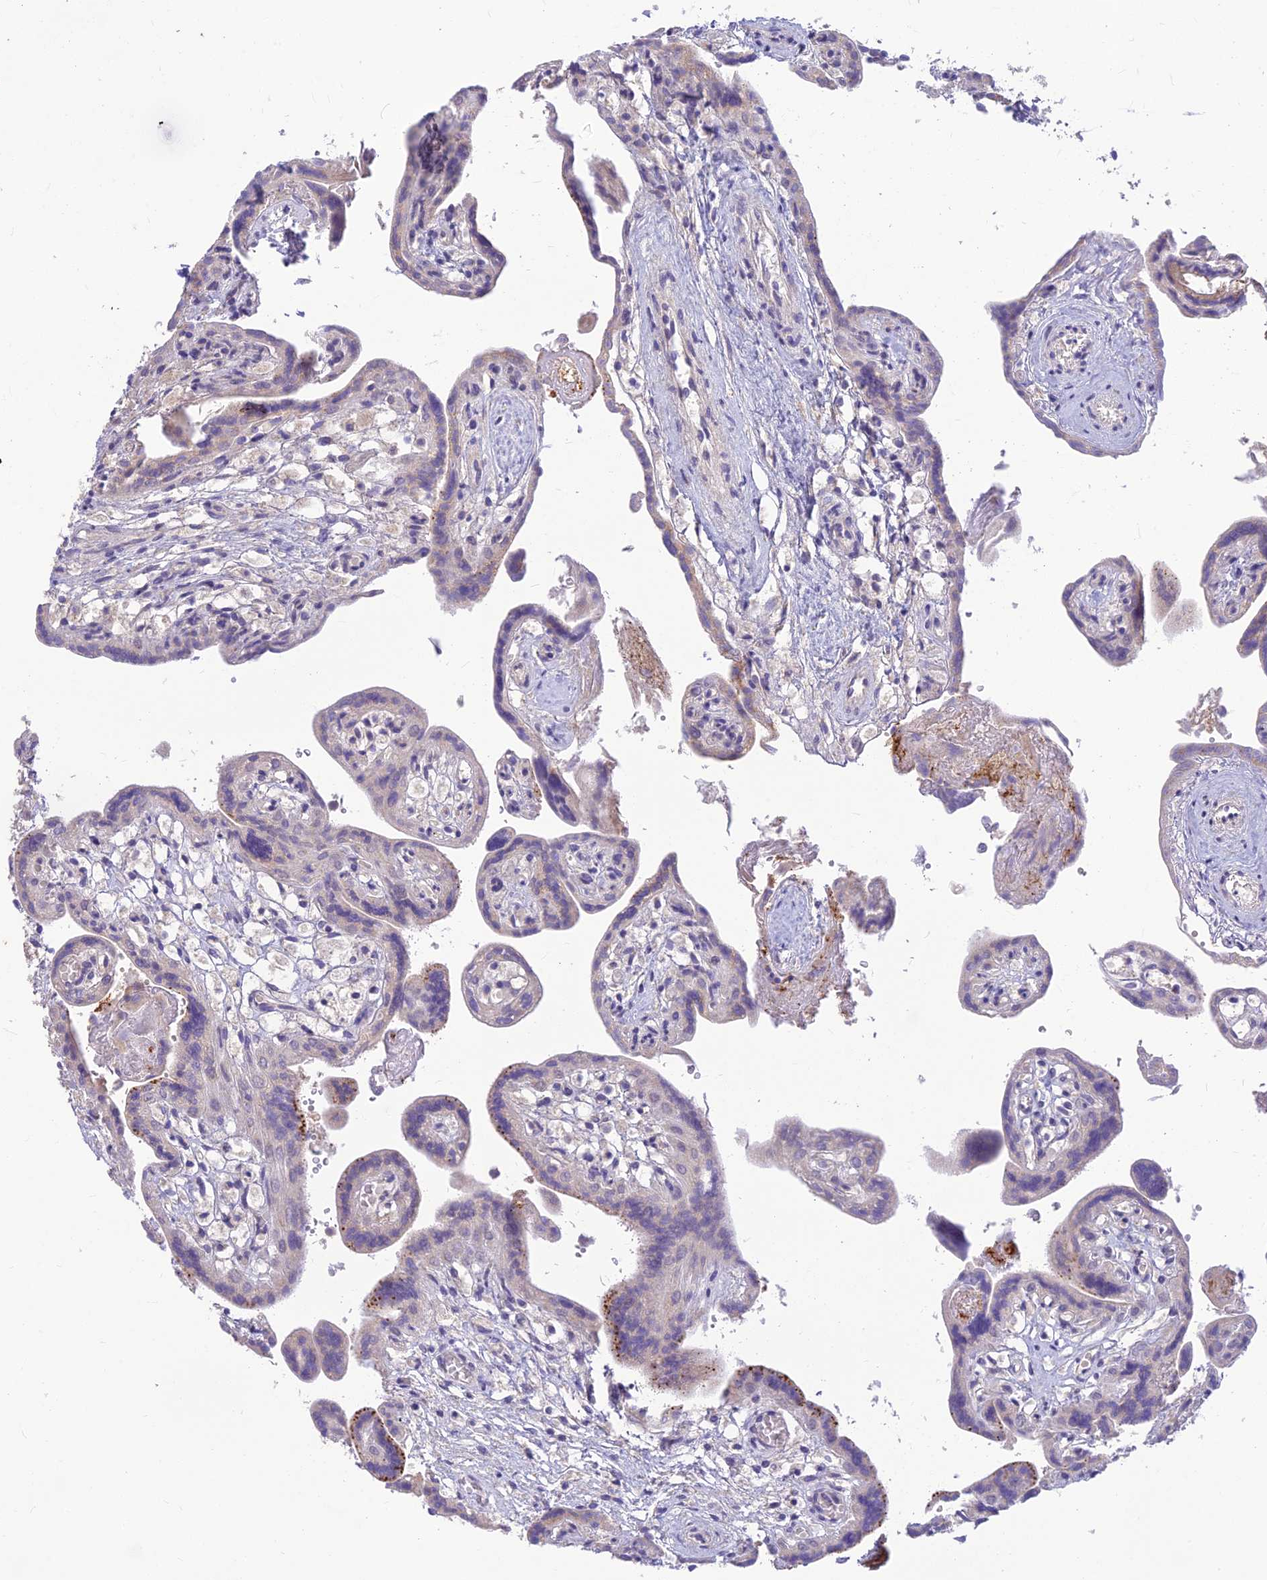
{"staining": {"intensity": "negative", "quantity": "none", "location": "none"}, "tissue": "placenta", "cell_type": "Decidual cells", "image_type": "normal", "snomed": [{"axis": "morphology", "description": "Normal tissue, NOS"}, {"axis": "topography", "description": "Placenta"}], "caption": "Immunohistochemistry histopathology image of unremarkable placenta: placenta stained with DAB exhibits no significant protein staining in decidual cells.", "gene": "ASPDH", "patient": {"sex": "female", "age": 37}}